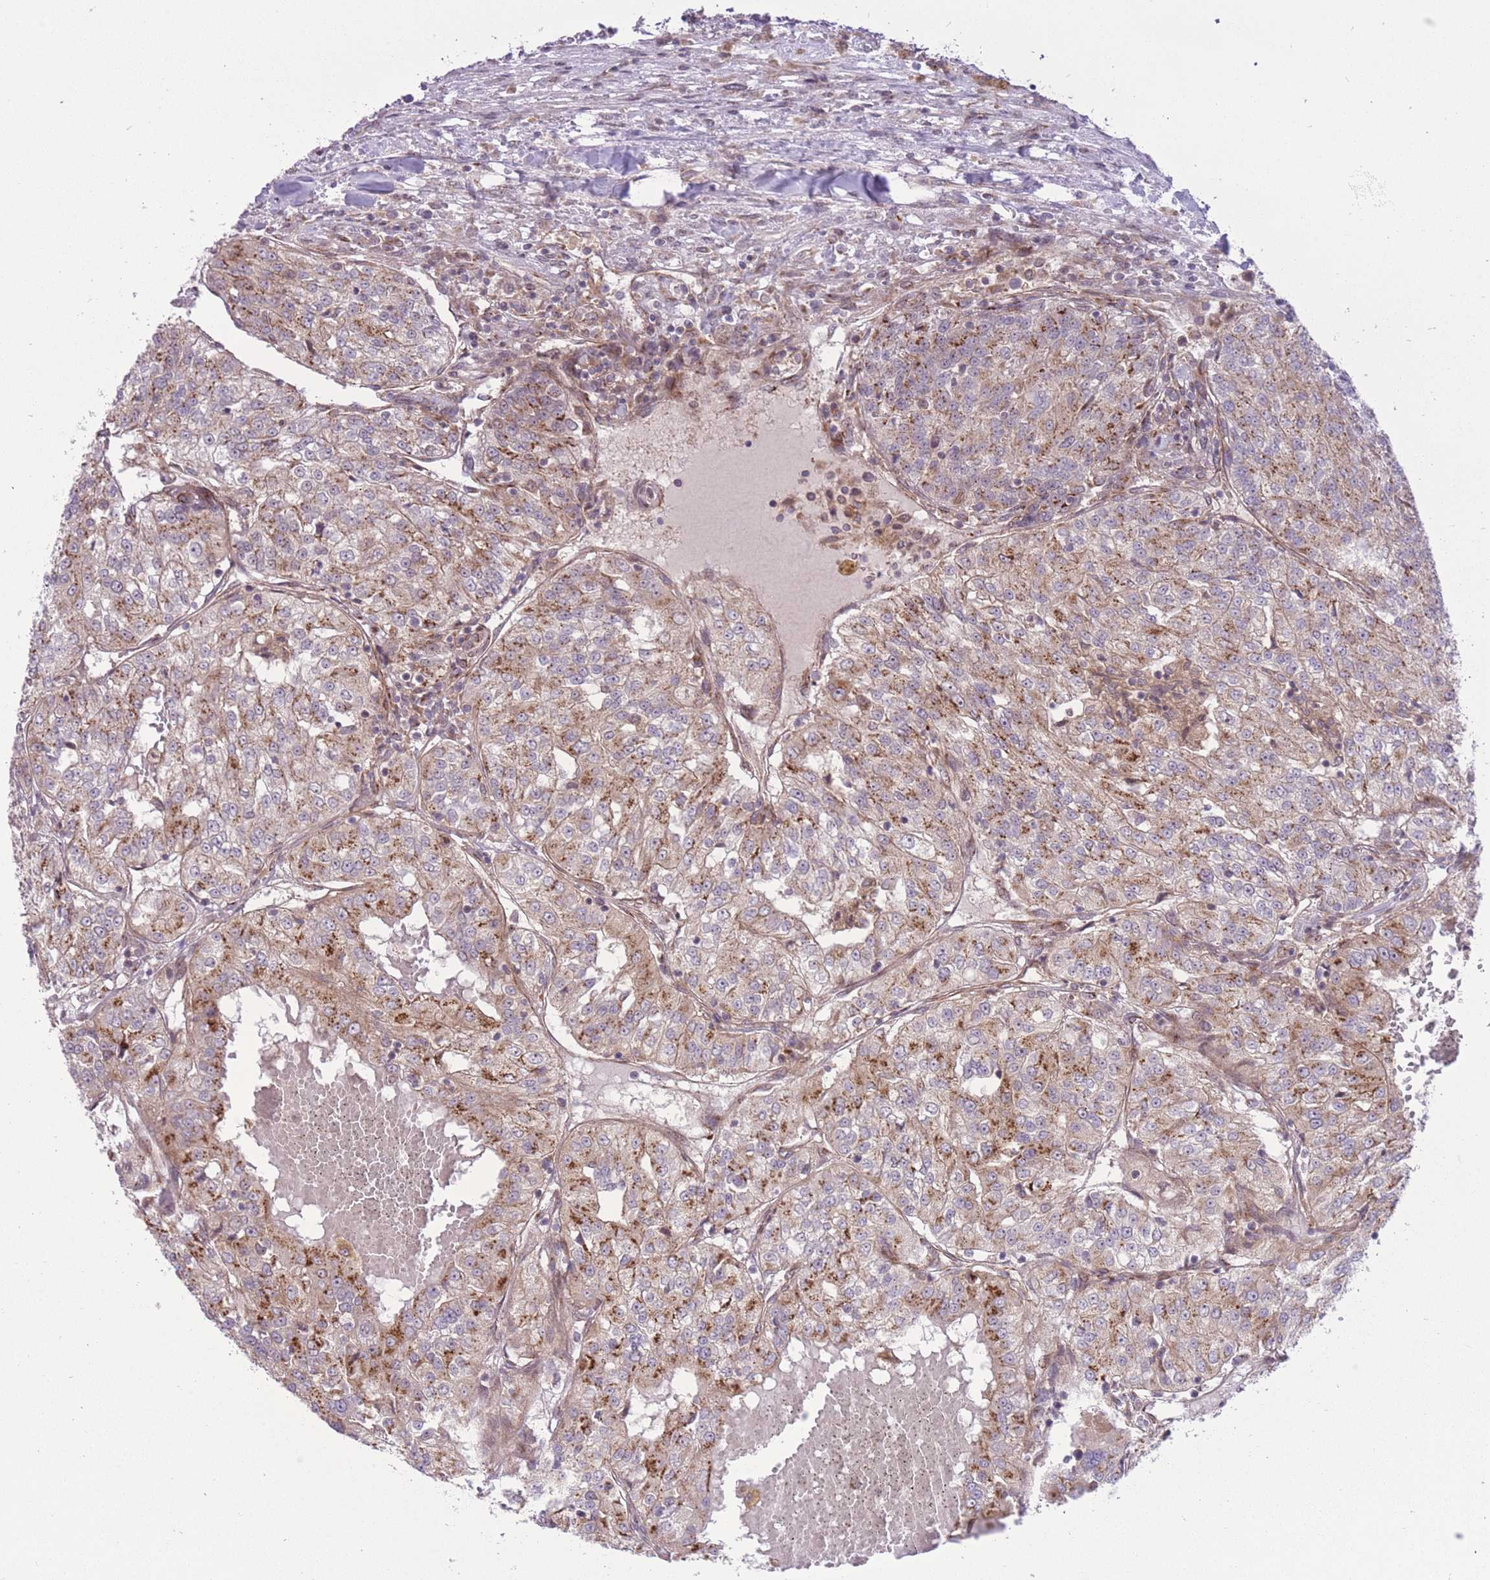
{"staining": {"intensity": "moderate", "quantity": "25%-75%", "location": "cytoplasmic/membranous"}, "tissue": "renal cancer", "cell_type": "Tumor cells", "image_type": "cancer", "snomed": [{"axis": "morphology", "description": "Adenocarcinoma, NOS"}, {"axis": "topography", "description": "Kidney"}], "caption": "Tumor cells exhibit medium levels of moderate cytoplasmic/membranous expression in about 25%-75% of cells in adenocarcinoma (renal).", "gene": "ZBED5", "patient": {"sex": "female", "age": 63}}